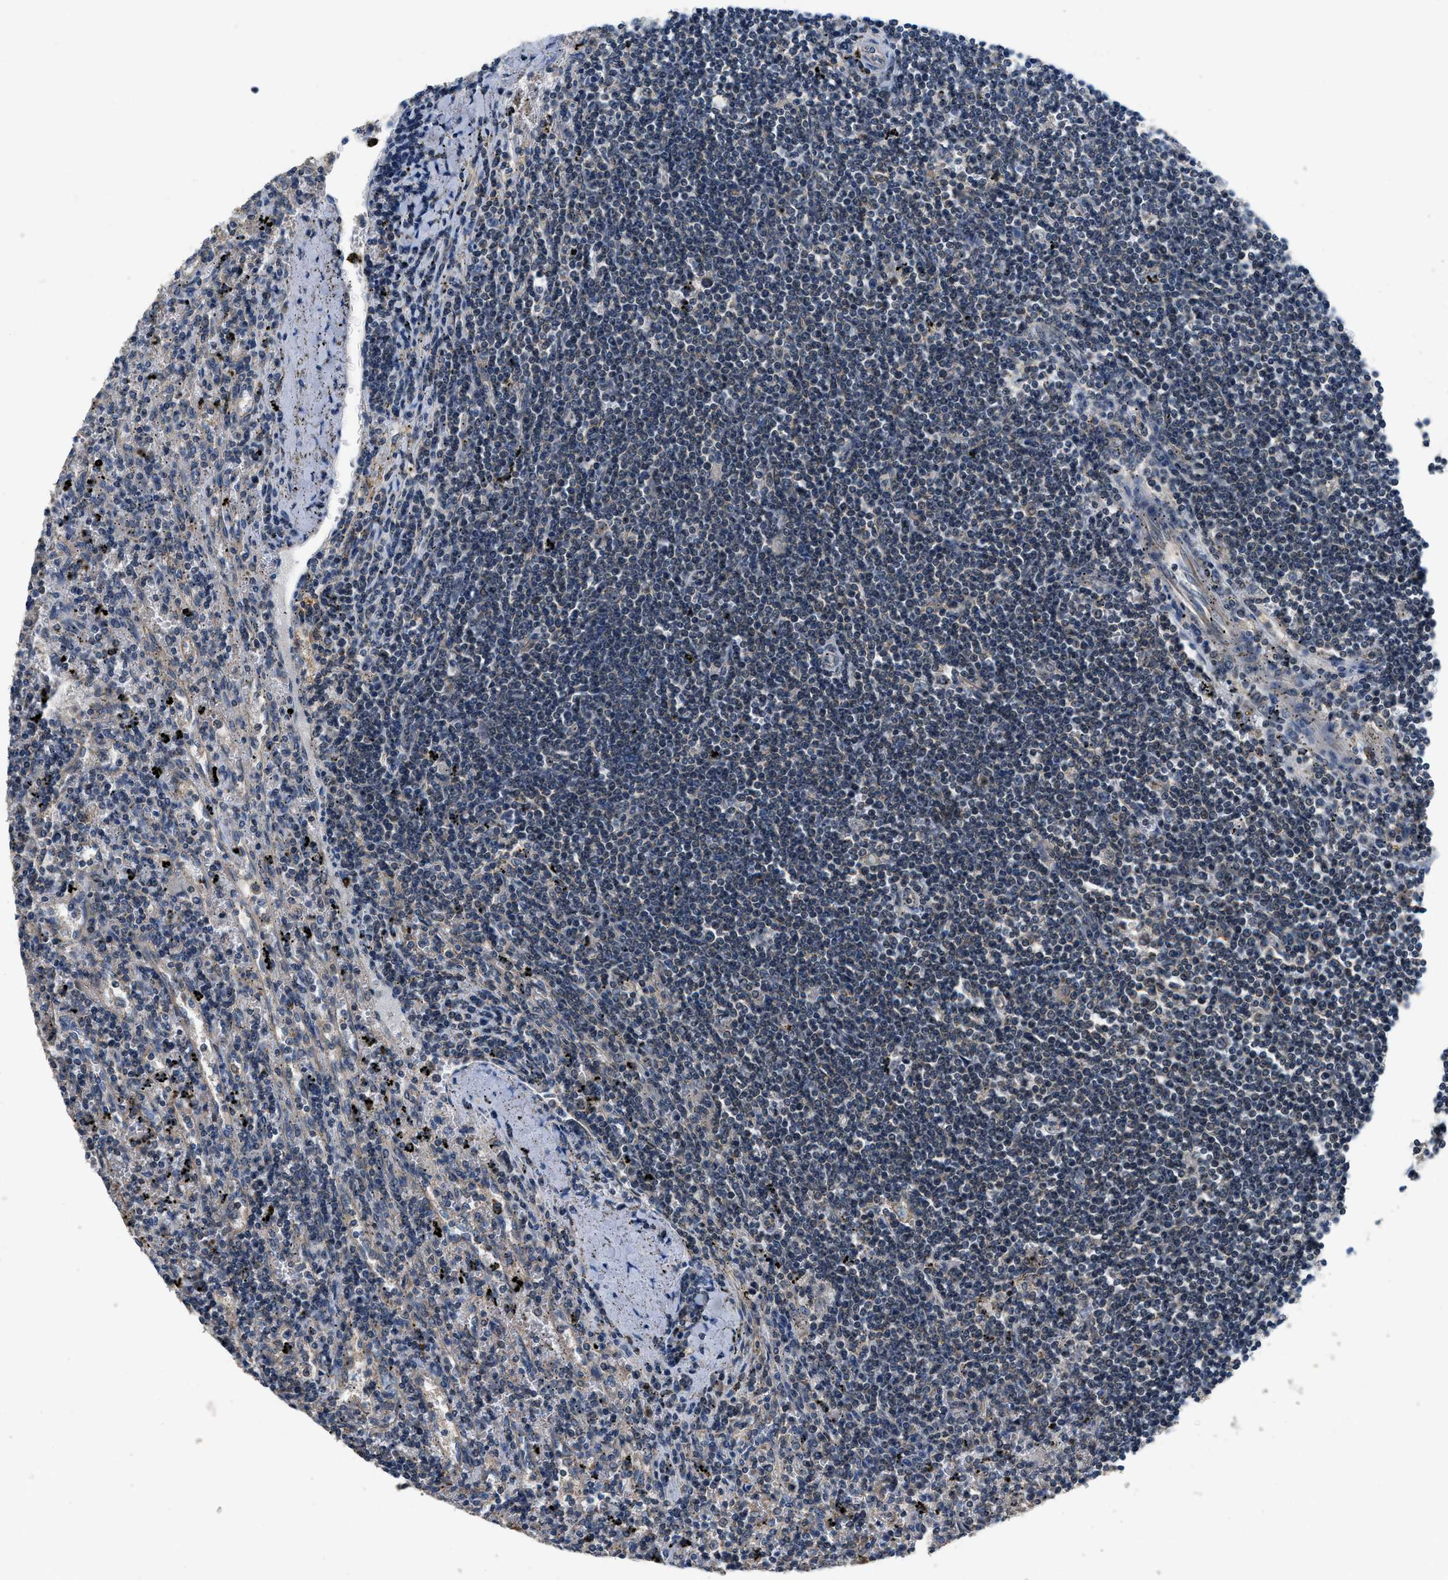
{"staining": {"intensity": "negative", "quantity": "none", "location": "none"}, "tissue": "lymphoma", "cell_type": "Tumor cells", "image_type": "cancer", "snomed": [{"axis": "morphology", "description": "Malignant lymphoma, non-Hodgkin's type, Low grade"}, {"axis": "topography", "description": "Spleen"}], "caption": "Histopathology image shows no protein staining in tumor cells of lymphoma tissue. Nuclei are stained in blue.", "gene": "SSH2", "patient": {"sex": "male", "age": 76}}